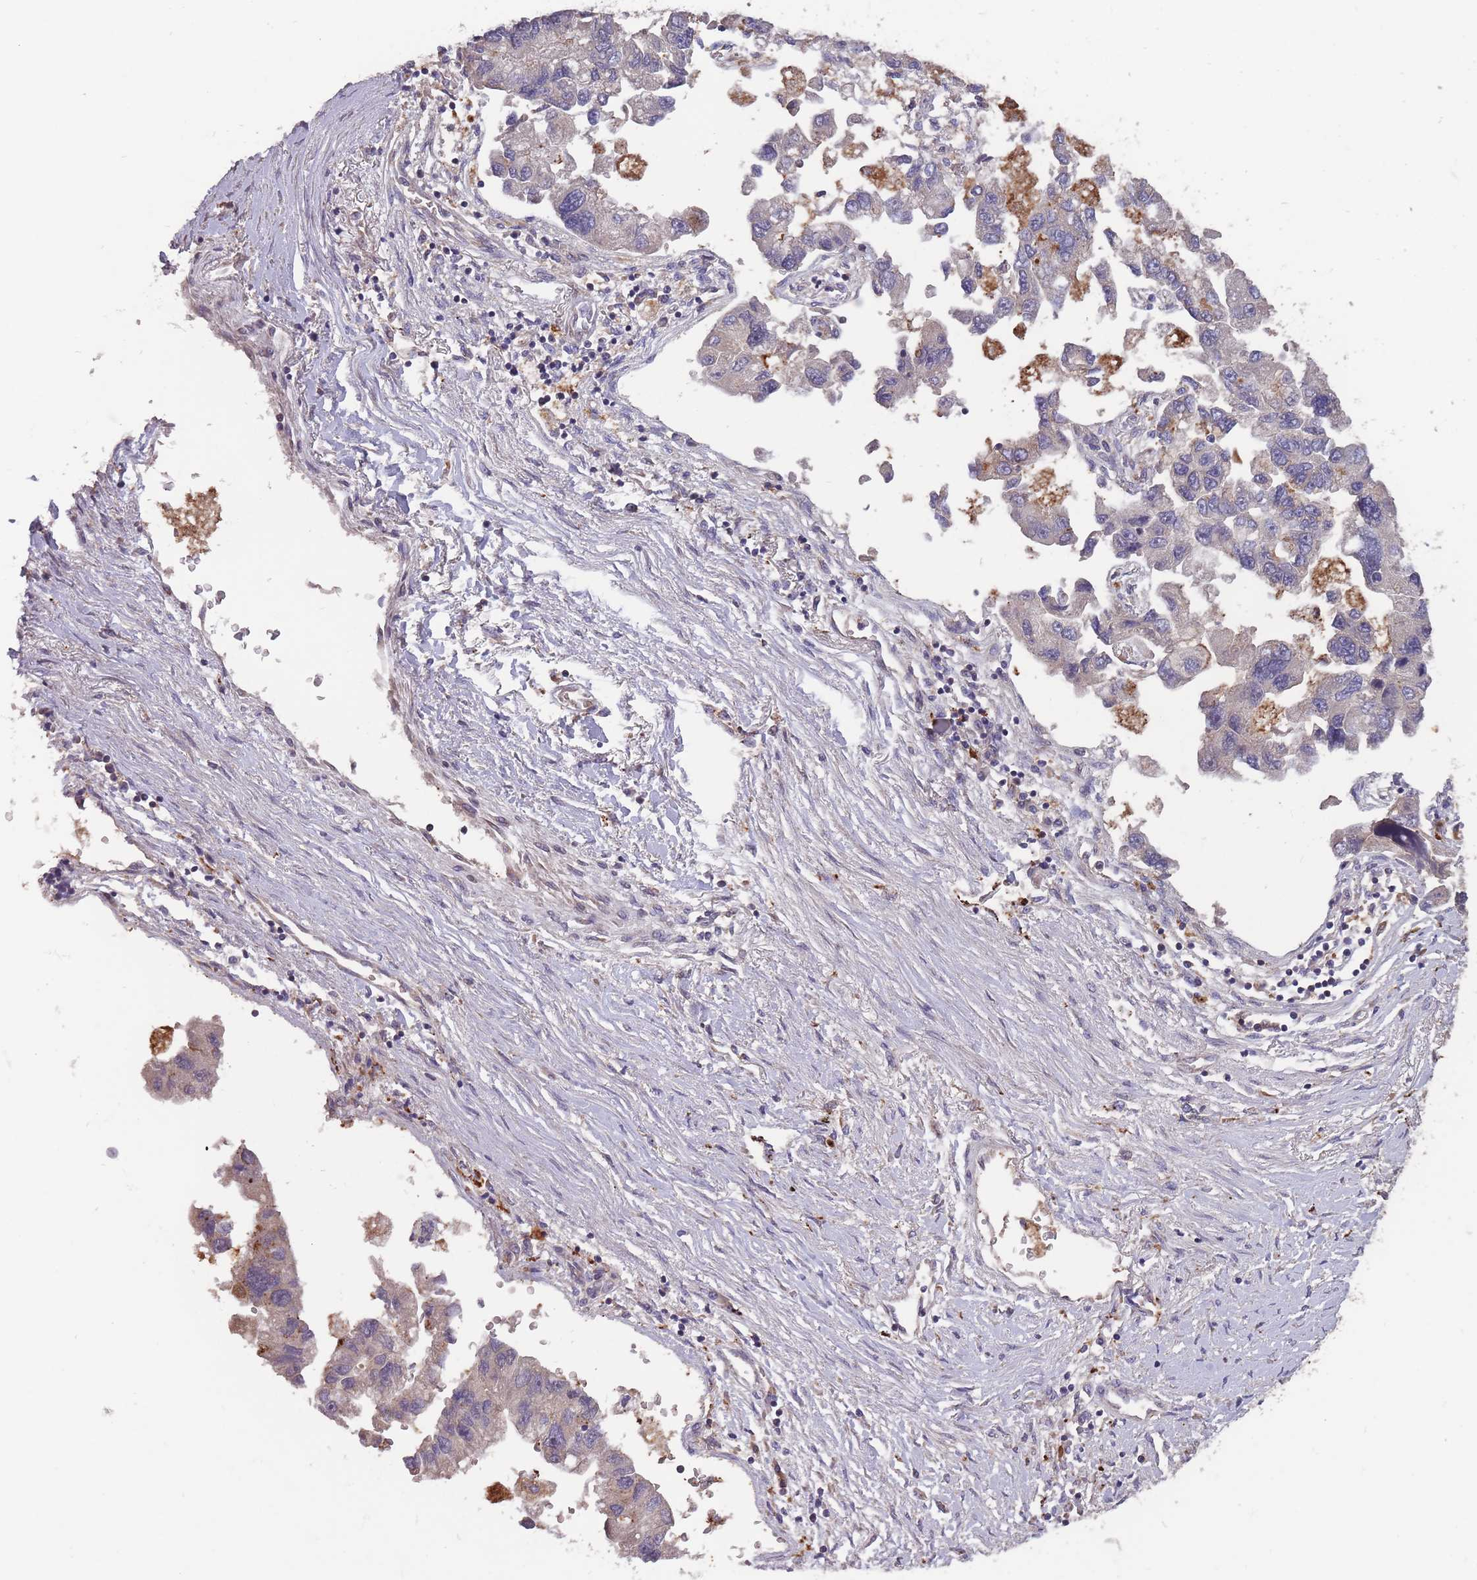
{"staining": {"intensity": "negative", "quantity": "none", "location": "none"}, "tissue": "lung cancer", "cell_type": "Tumor cells", "image_type": "cancer", "snomed": [{"axis": "morphology", "description": "Adenocarcinoma, NOS"}, {"axis": "topography", "description": "Lung"}], "caption": "Immunohistochemistry photomicrograph of neoplastic tissue: lung cancer stained with DAB displays no significant protein staining in tumor cells.", "gene": "ITPKC", "patient": {"sex": "female", "age": 54}}